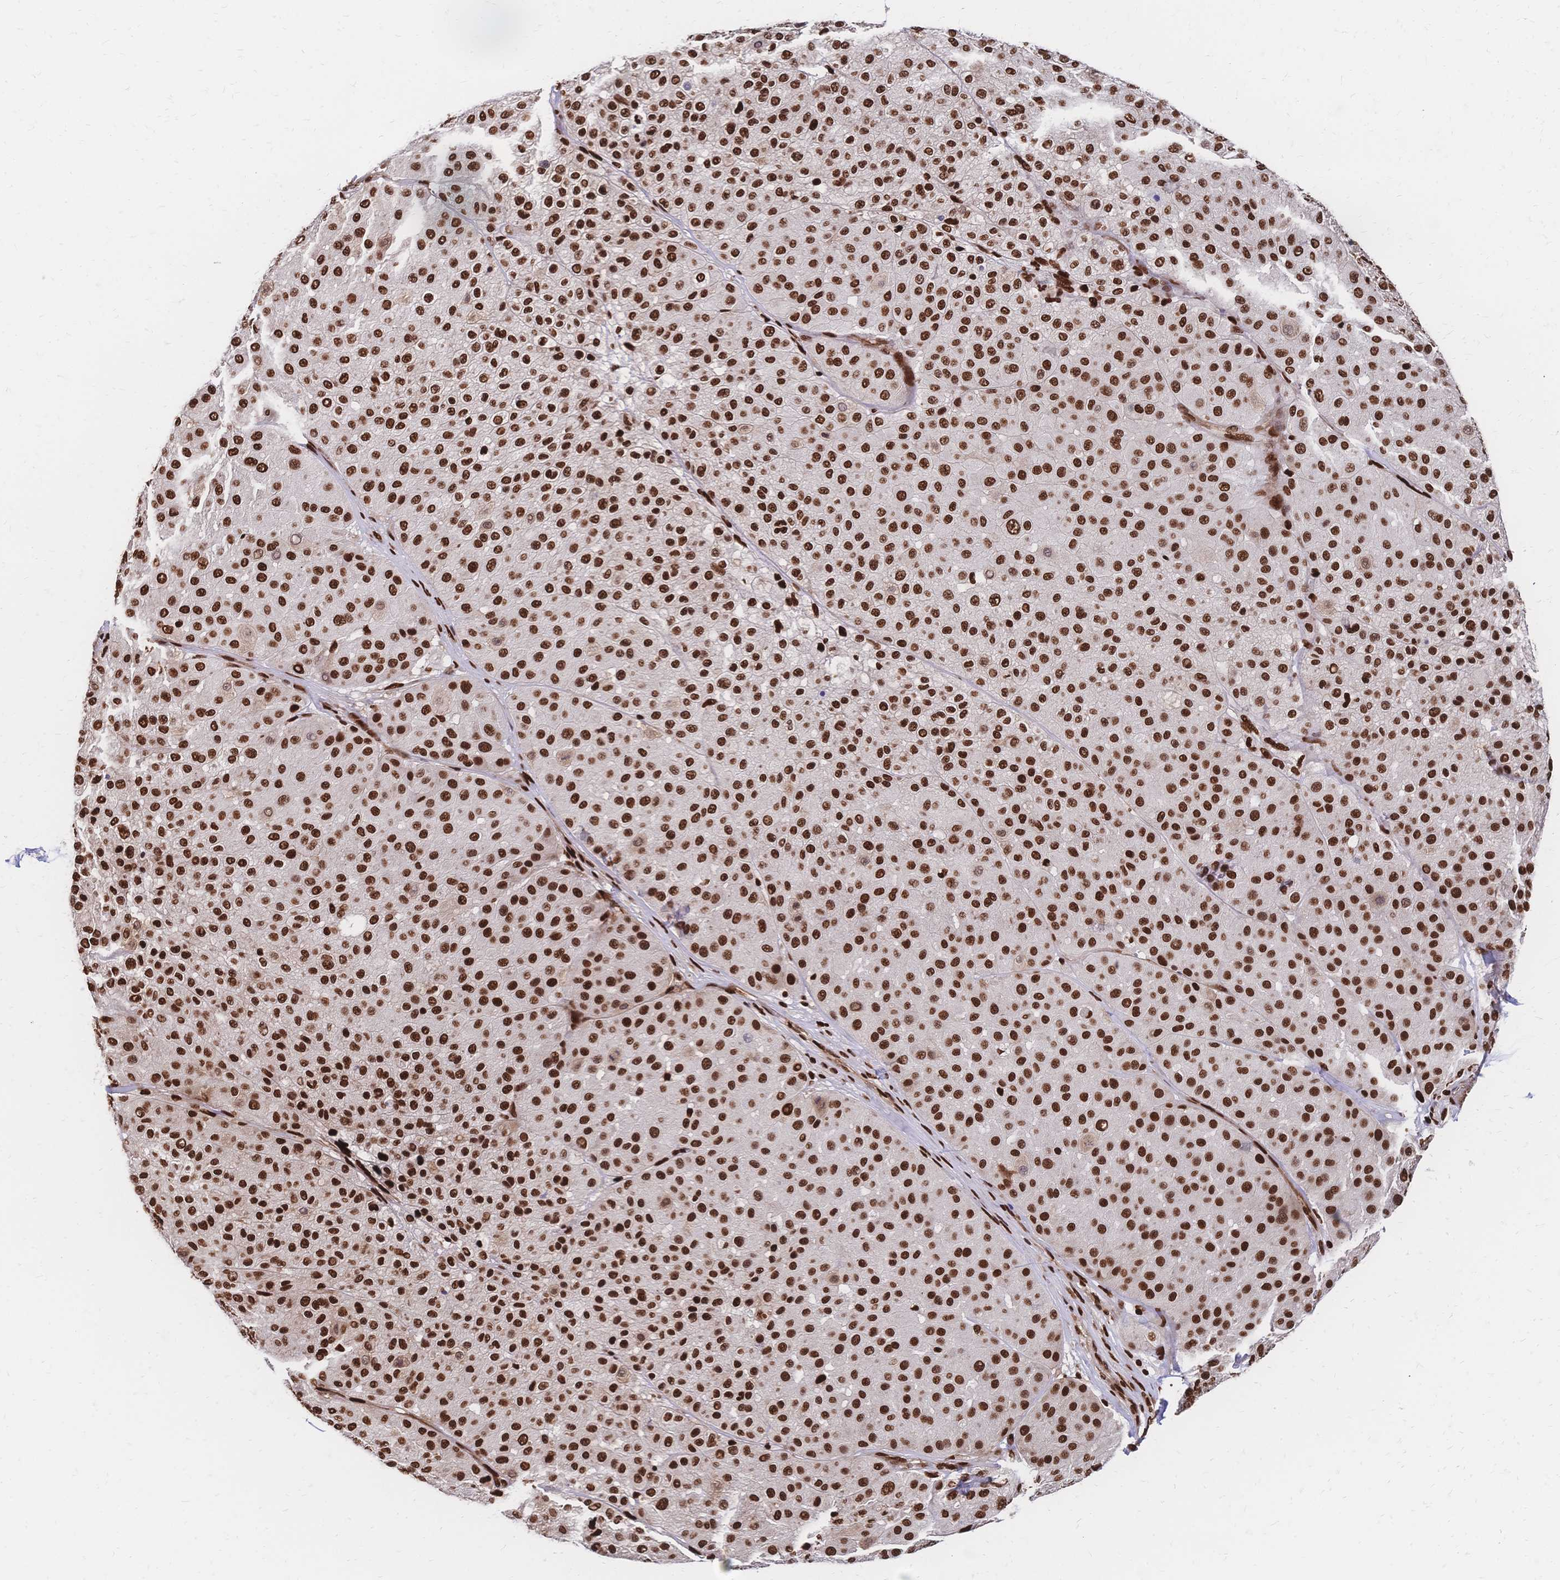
{"staining": {"intensity": "strong", "quantity": ">75%", "location": "nuclear"}, "tissue": "melanoma", "cell_type": "Tumor cells", "image_type": "cancer", "snomed": [{"axis": "morphology", "description": "Malignant melanoma, Metastatic site"}, {"axis": "topography", "description": "Smooth muscle"}], "caption": "Immunohistochemistry (DAB (3,3'-diaminobenzidine)) staining of melanoma displays strong nuclear protein staining in approximately >75% of tumor cells.", "gene": "HDGF", "patient": {"sex": "male", "age": 41}}